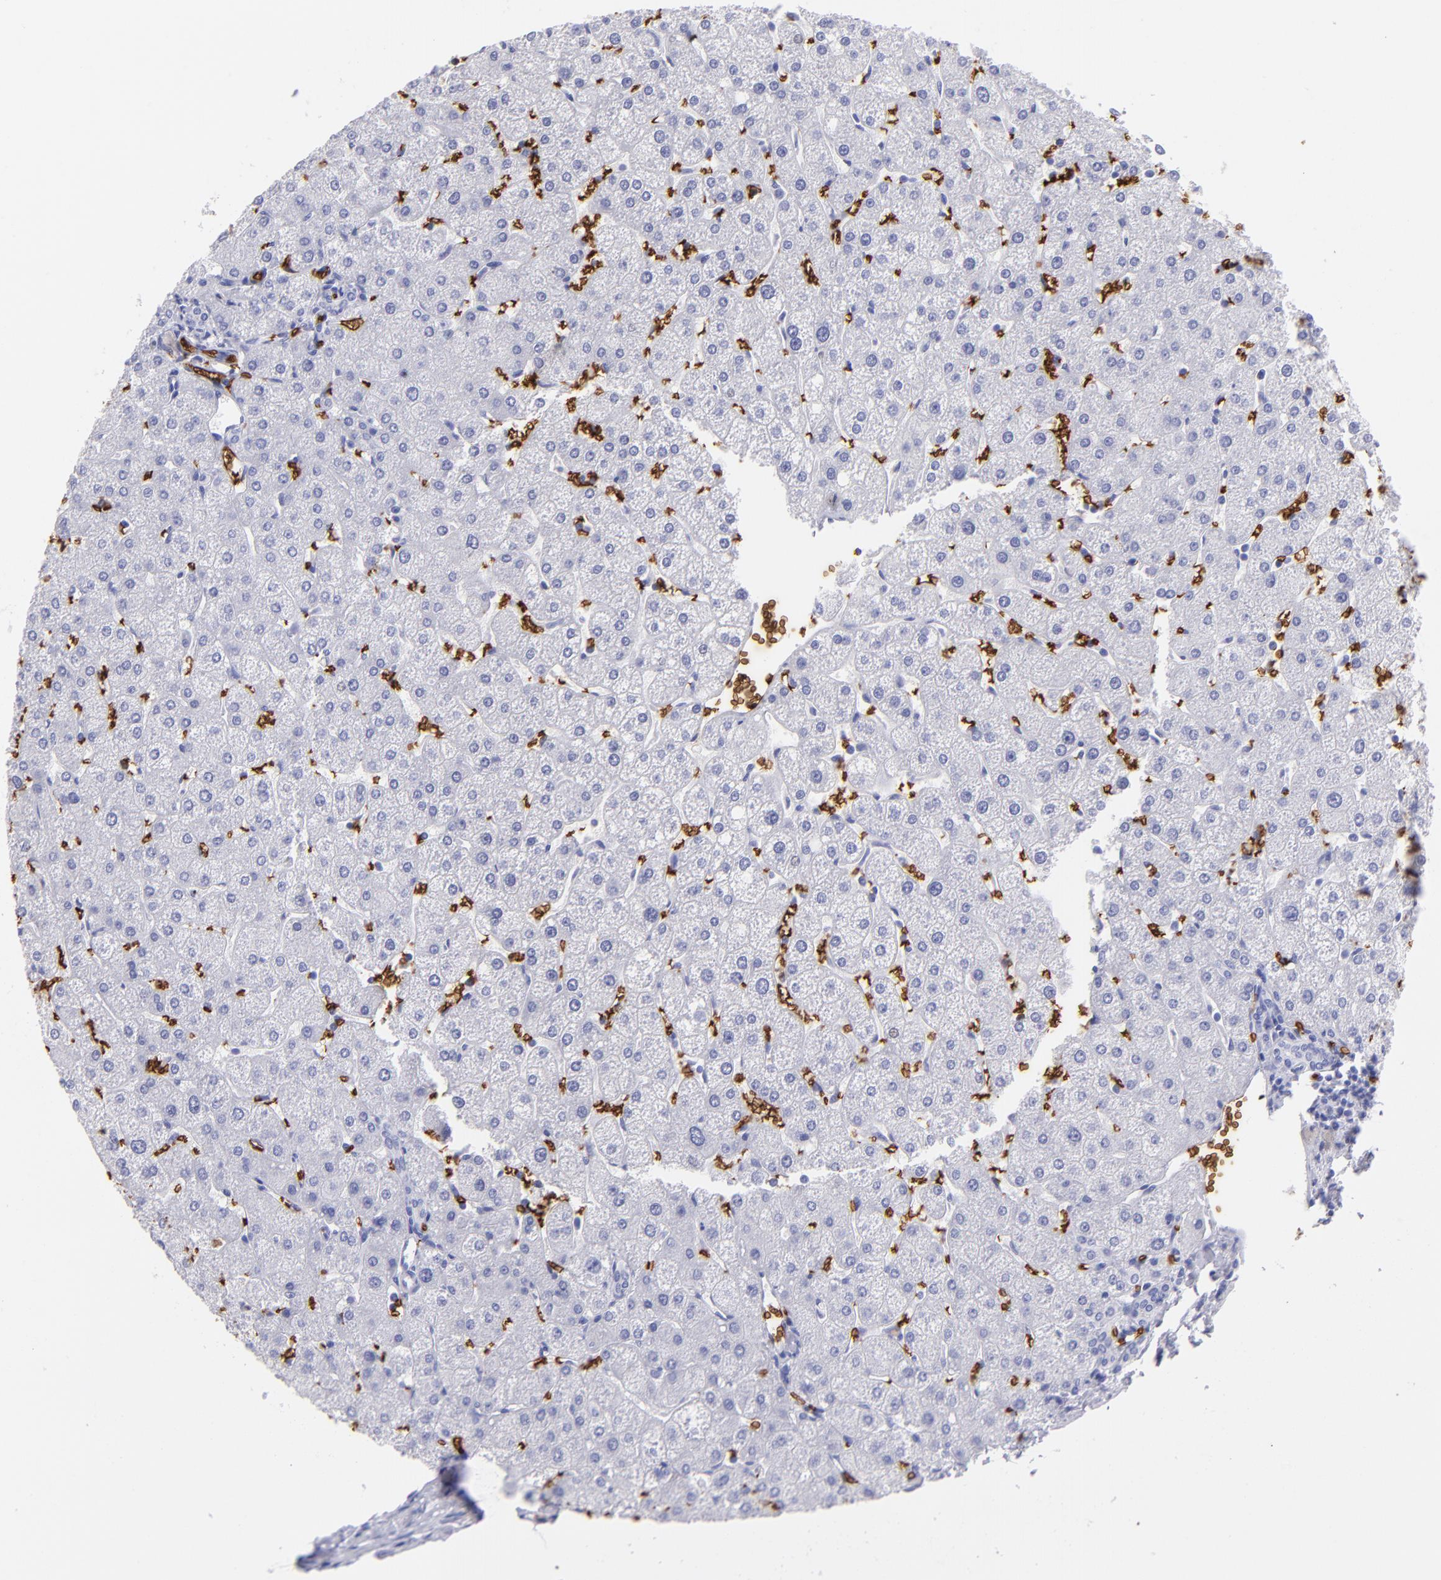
{"staining": {"intensity": "negative", "quantity": "none", "location": "none"}, "tissue": "liver", "cell_type": "Cholangiocytes", "image_type": "normal", "snomed": [{"axis": "morphology", "description": "Normal tissue, NOS"}, {"axis": "topography", "description": "Liver"}], "caption": "IHC histopathology image of benign liver: liver stained with DAB exhibits no significant protein staining in cholangiocytes. (Brightfield microscopy of DAB immunohistochemistry at high magnification).", "gene": "GYPA", "patient": {"sex": "male", "age": 67}}